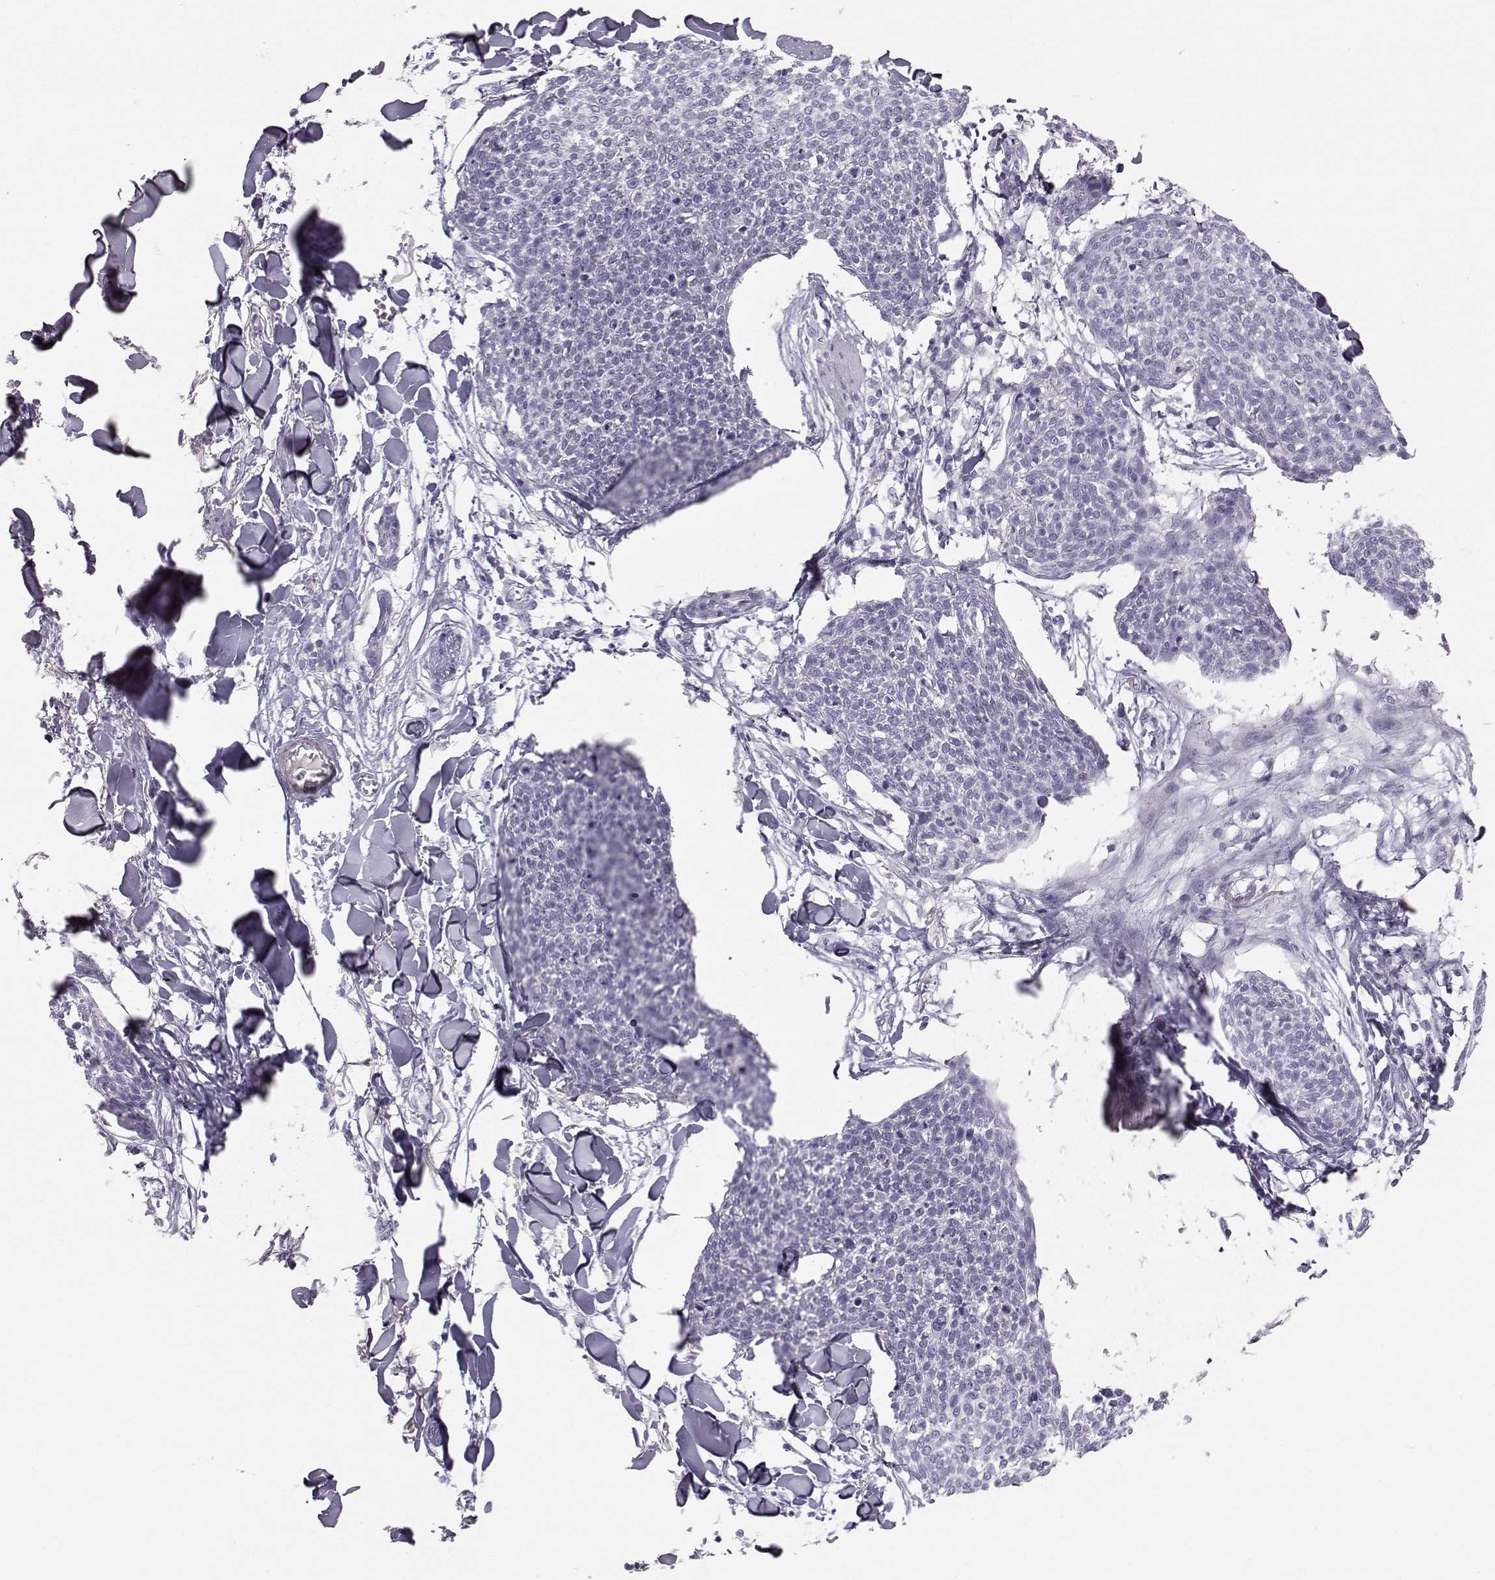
{"staining": {"intensity": "negative", "quantity": "none", "location": "none"}, "tissue": "skin cancer", "cell_type": "Tumor cells", "image_type": "cancer", "snomed": [{"axis": "morphology", "description": "Squamous cell carcinoma, NOS"}, {"axis": "topography", "description": "Skin"}, {"axis": "topography", "description": "Vulva"}], "caption": "Tumor cells are negative for brown protein staining in squamous cell carcinoma (skin). (DAB IHC visualized using brightfield microscopy, high magnification).", "gene": "KRTAP16-1", "patient": {"sex": "female", "age": 75}}